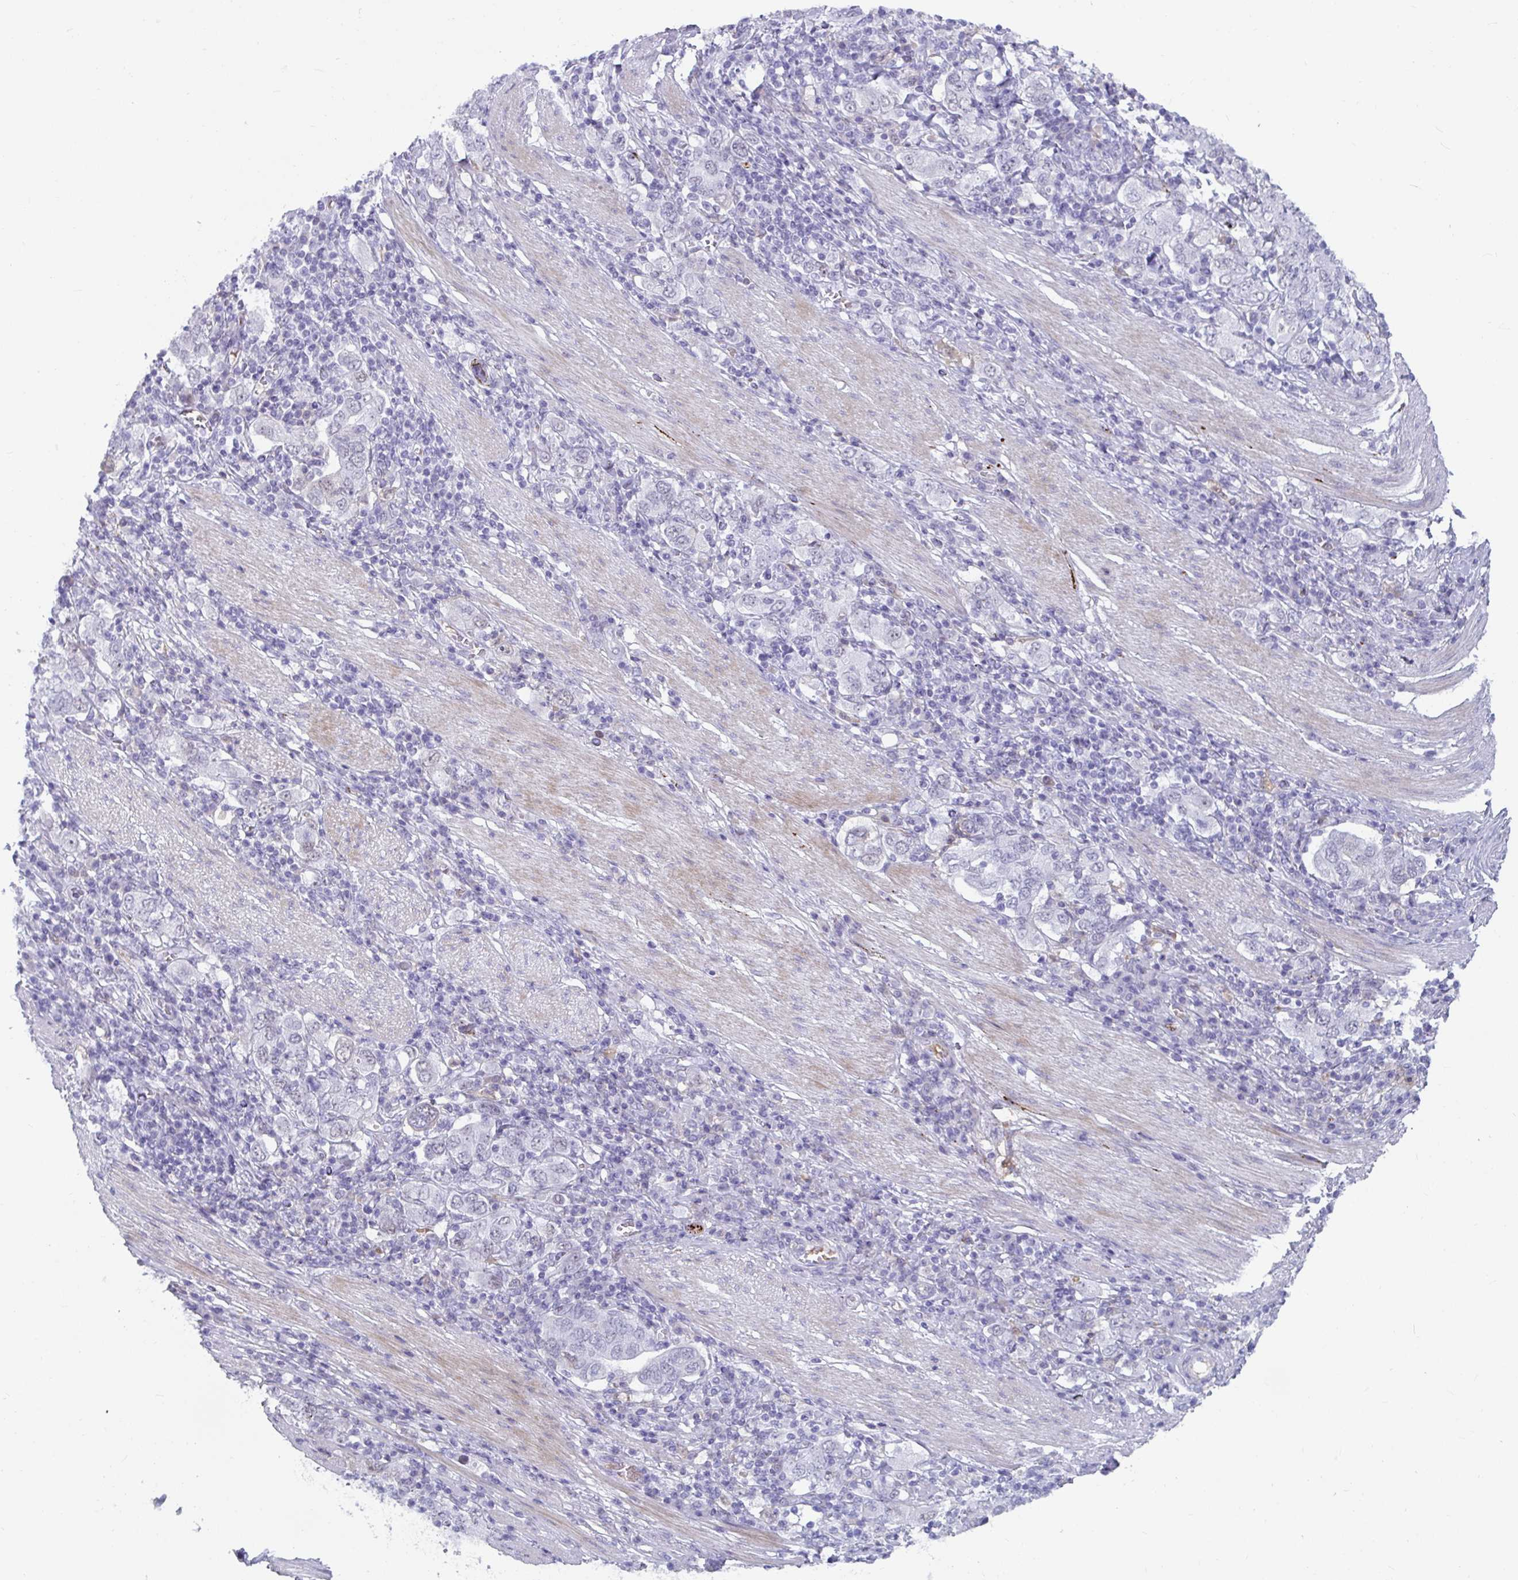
{"staining": {"intensity": "negative", "quantity": "none", "location": "none"}, "tissue": "stomach cancer", "cell_type": "Tumor cells", "image_type": "cancer", "snomed": [{"axis": "morphology", "description": "Adenocarcinoma, NOS"}, {"axis": "topography", "description": "Stomach, upper"}, {"axis": "topography", "description": "Stomach"}], "caption": "High power microscopy photomicrograph of an immunohistochemistry micrograph of stomach cancer (adenocarcinoma), revealing no significant positivity in tumor cells. (DAB (3,3'-diaminobenzidine) immunohistochemistry (IHC) with hematoxylin counter stain).", "gene": "NPY", "patient": {"sex": "male", "age": 62}}